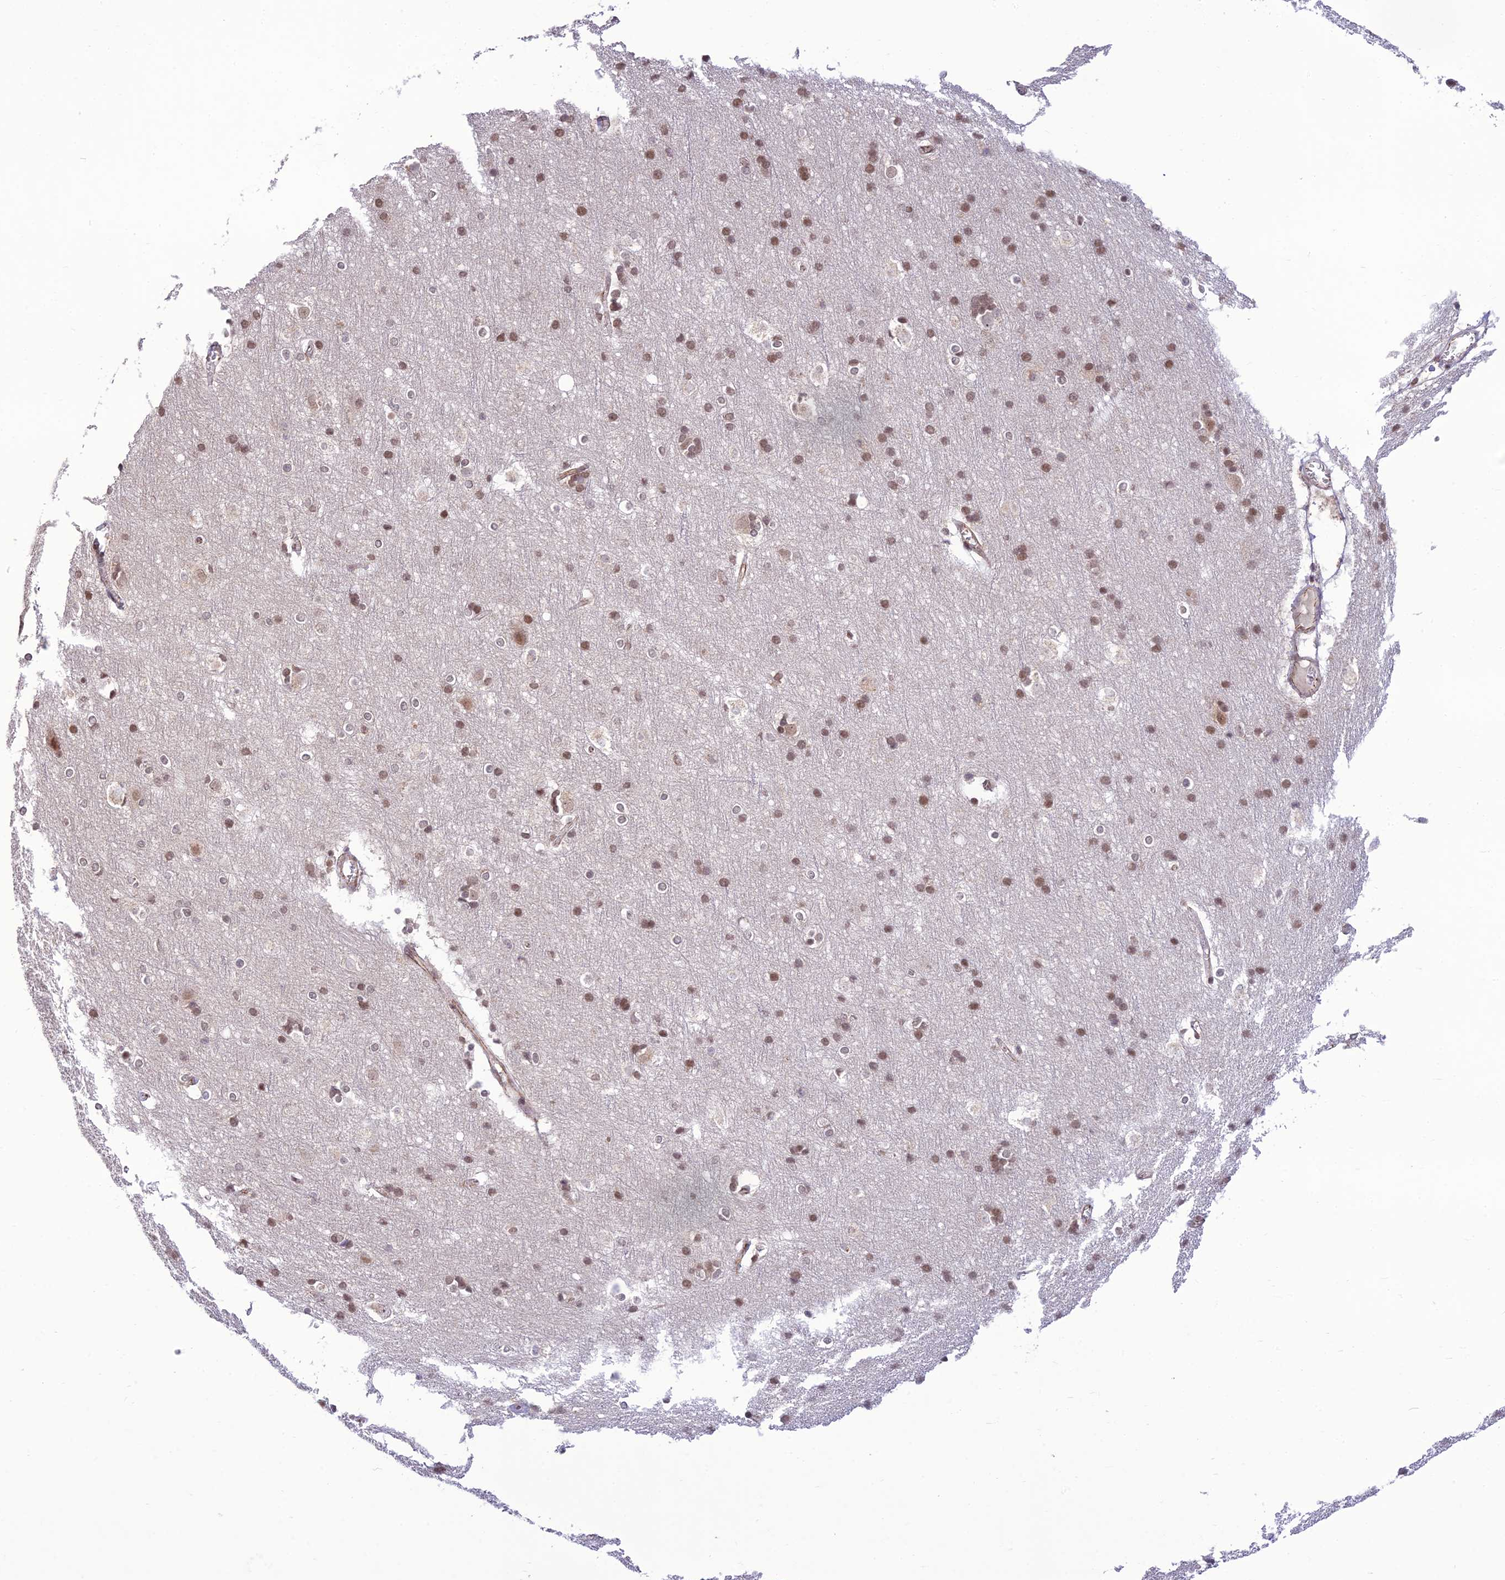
{"staining": {"intensity": "weak", "quantity": "25%-75%", "location": "nuclear"}, "tissue": "cerebral cortex", "cell_type": "Endothelial cells", "image_type": "normal", "snomed": [{"axis": "morphology", "description": "Normal tissue, NOS"}, {"axis": "topography", "description": "Cerebral cortex"}], "caption": "Immunohistochemistry image of normal human cerebral cortex stained for a protein (brown), which displays low levels of weak nuclear positivity in approximately 25%-75% of endothelial cells.", "gene": "MICOS13", "patient": {"sex": "male", "age": 54}}